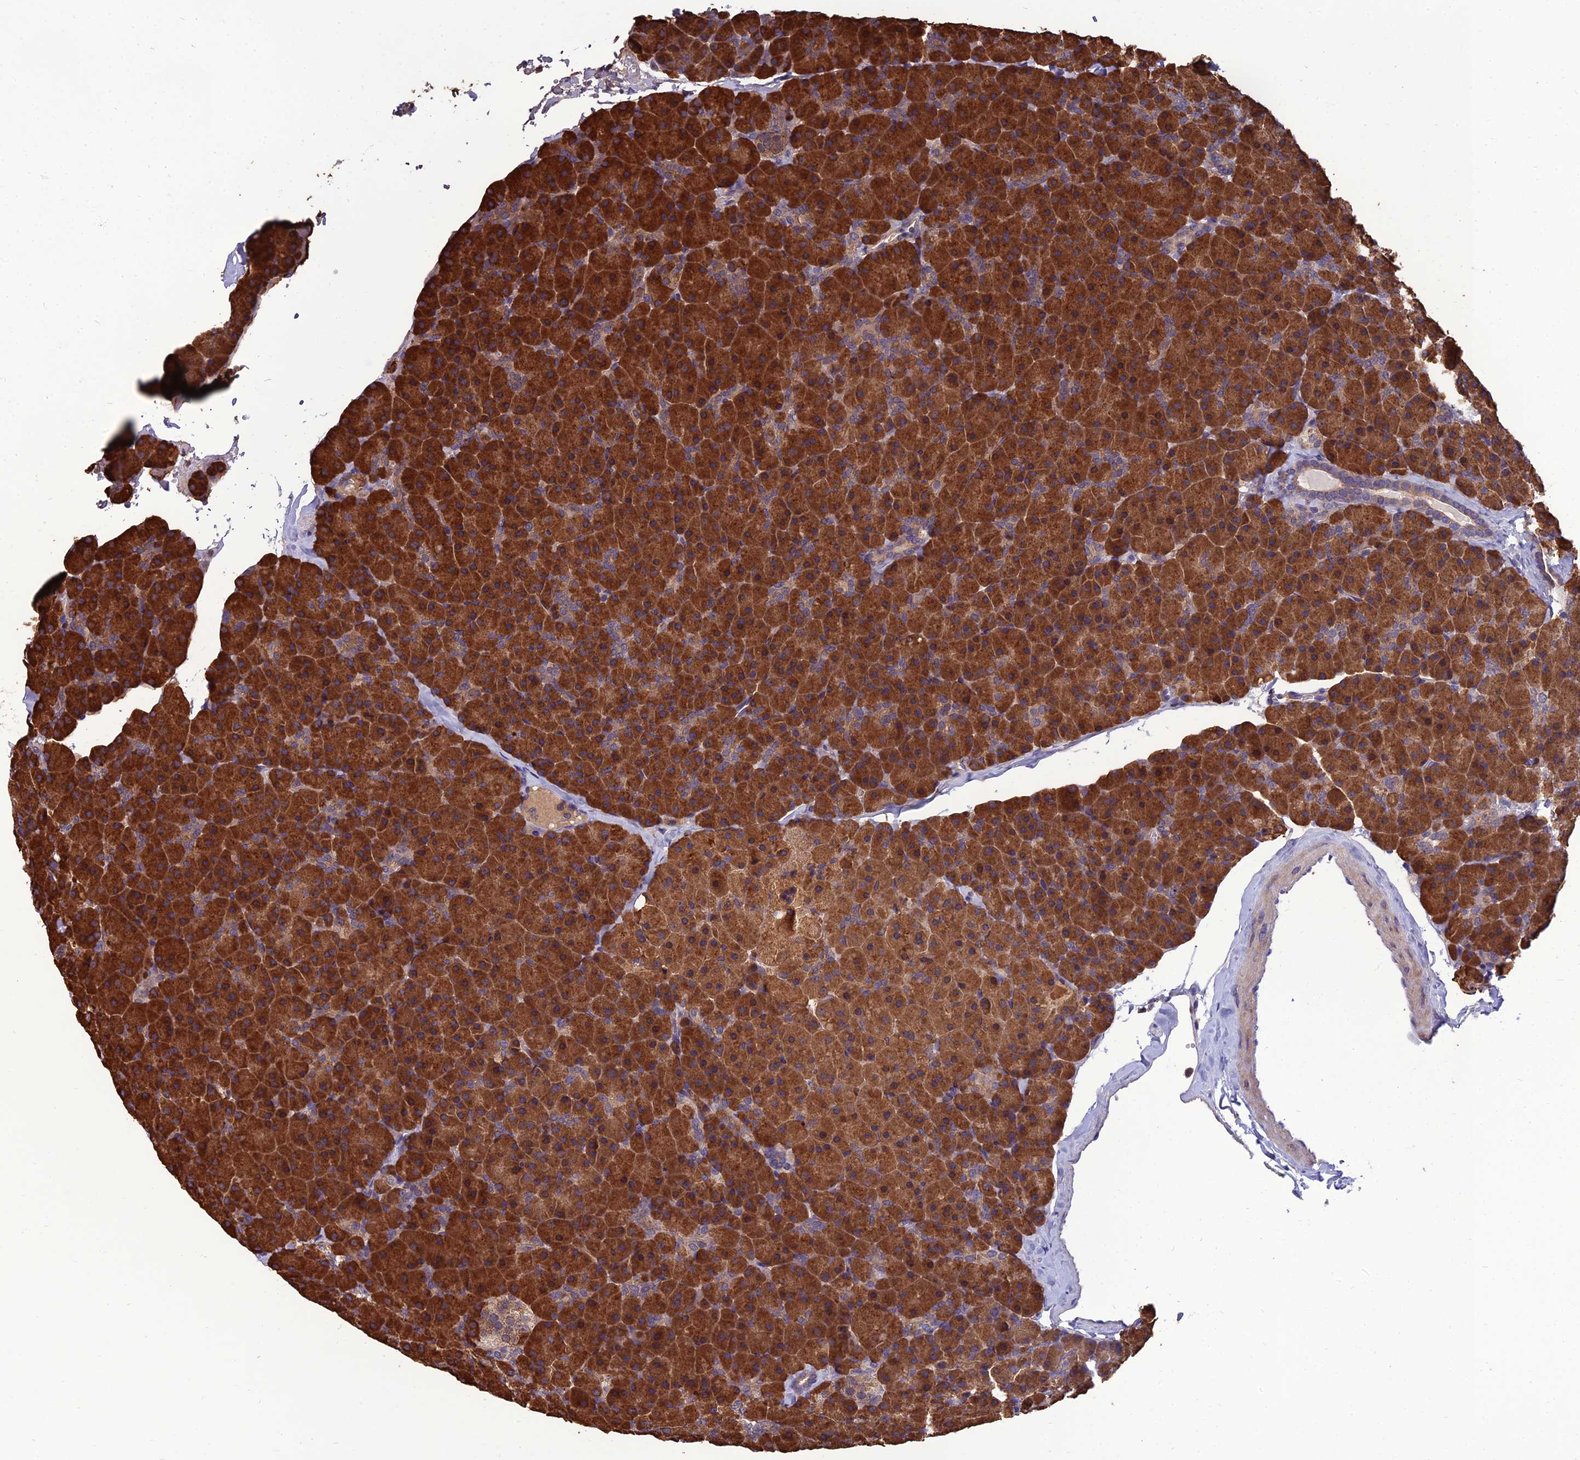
{"staining": {"intensity": "strong", "quantity": ">75%", "location": "cytoplasmic/membranous"}, "tissue": "pancreas", "cell_type": "Exocrine glandular cells", "image_type": "normal", "snomed": [{"axis": "morphology", "description": "Normal tissue, NOS"}, {"axis": "topography", "description": "Pancreas"}], "caption": "DAB immunohistochemical staining of unremarkable human pancreas displays strong cytoplasmic/membranous protein expression in approximately >75% of exocrine glandular cells. The staining was performed using DAB (3,3'-diaminobenzidine) to visualize the protein expression in brown, while the nuclei were stained in blue with hematoxylin (Magnification: 20x).", "gene": "UMAD1", "patient": {"sex": "male", "age": 36}}